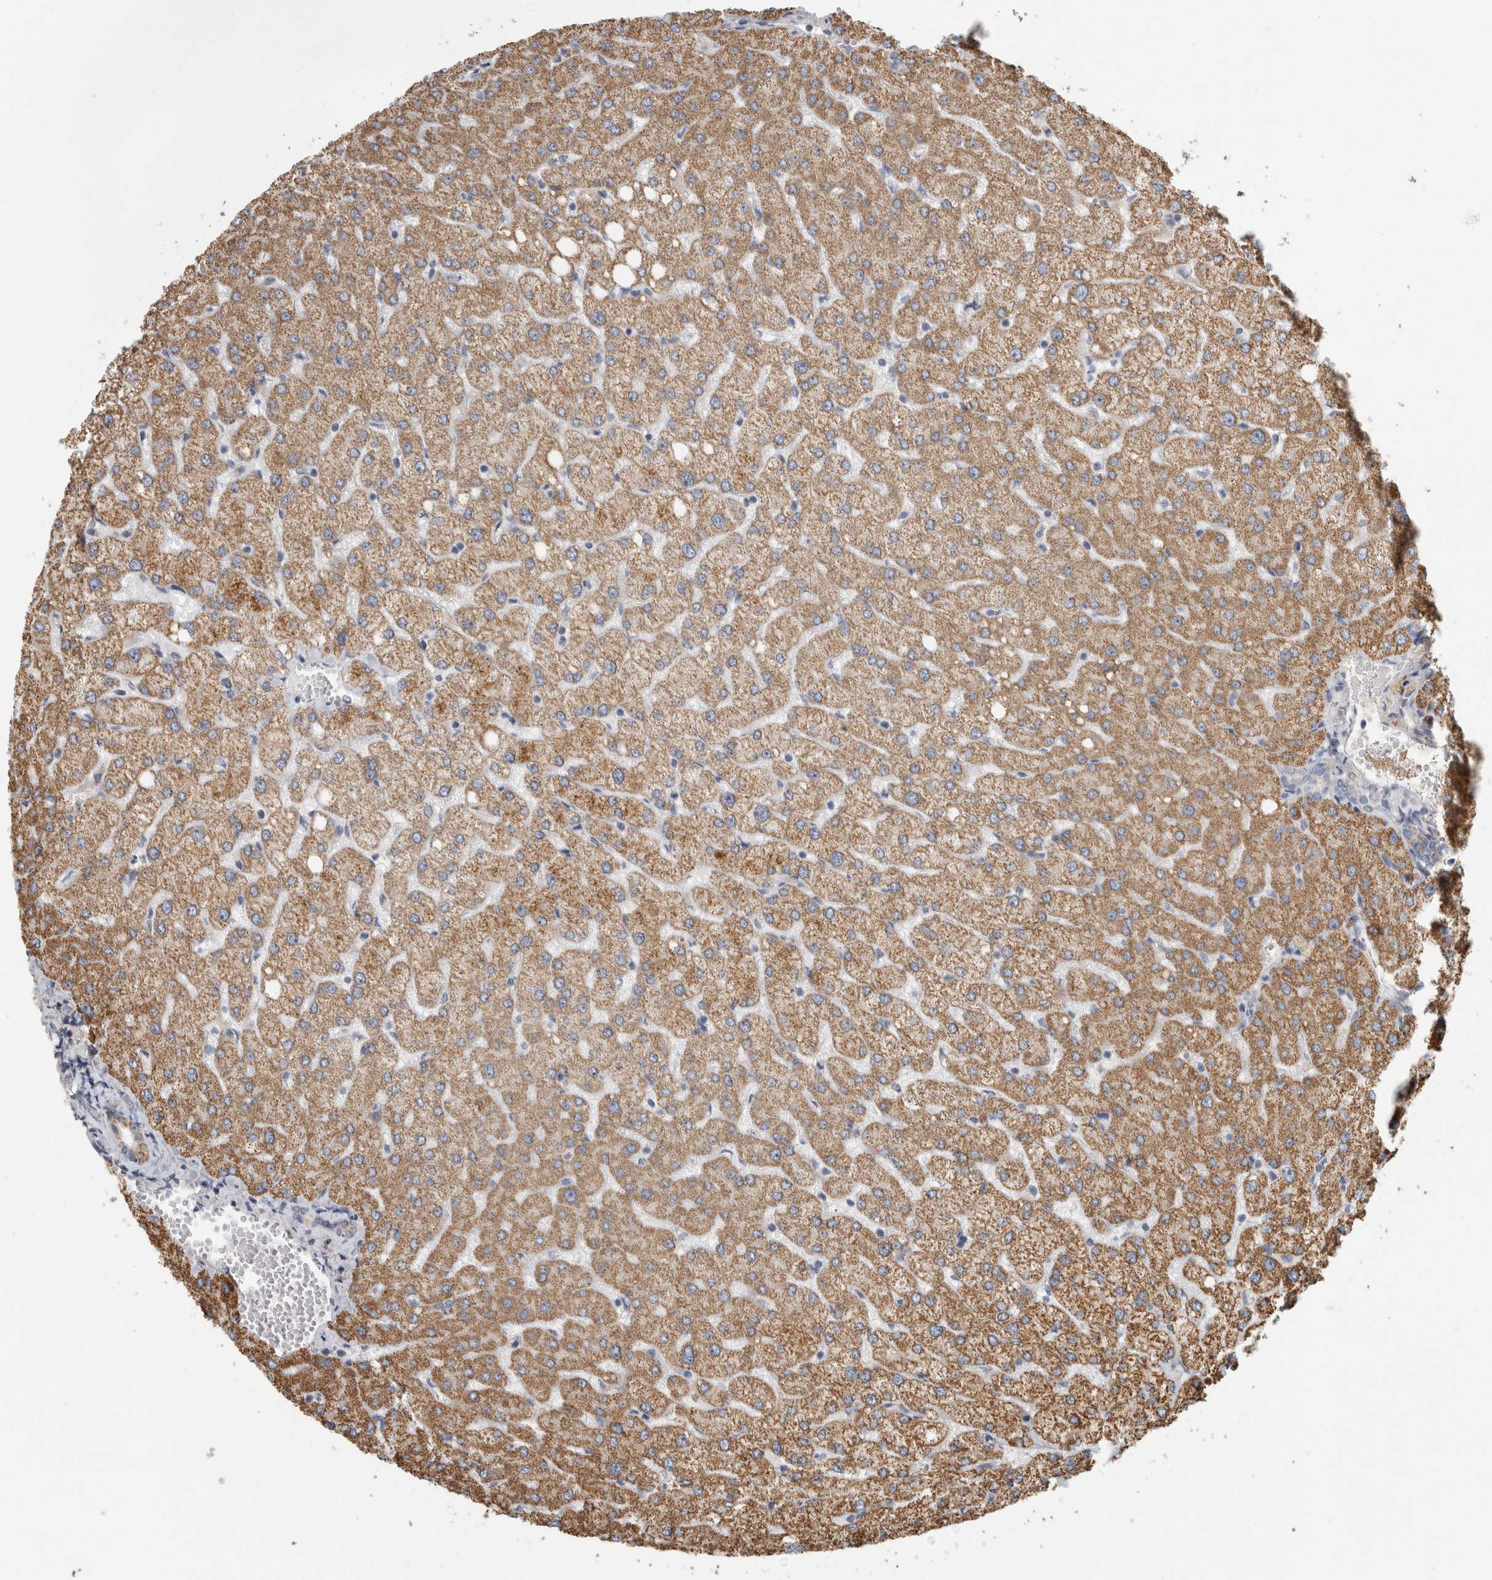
{"staining": {"intensity": "weak", "quantity": "25%-75%", "location": "cytoplasmic/membranous"}, "tissue": "liver", "cell_type": "Cholangiocytes", "image_type": "normal", "snomed": [{"axis": "morphology", "description": "Normal tissue, NOS"}, {"axis": "topography", "description": "Liver"}], "caption": "A brown stain labels weak cytoplasmic/membranous staining of a protein in cholangiocytes of unremarkable human liver. The staining is performed using DAB brown chromogen to label protein expression. The nuclei are counter-stained blue using hematoxylin.", "gene": "ST8SIA1", "patient": {"sex": "female", "age": 54}}